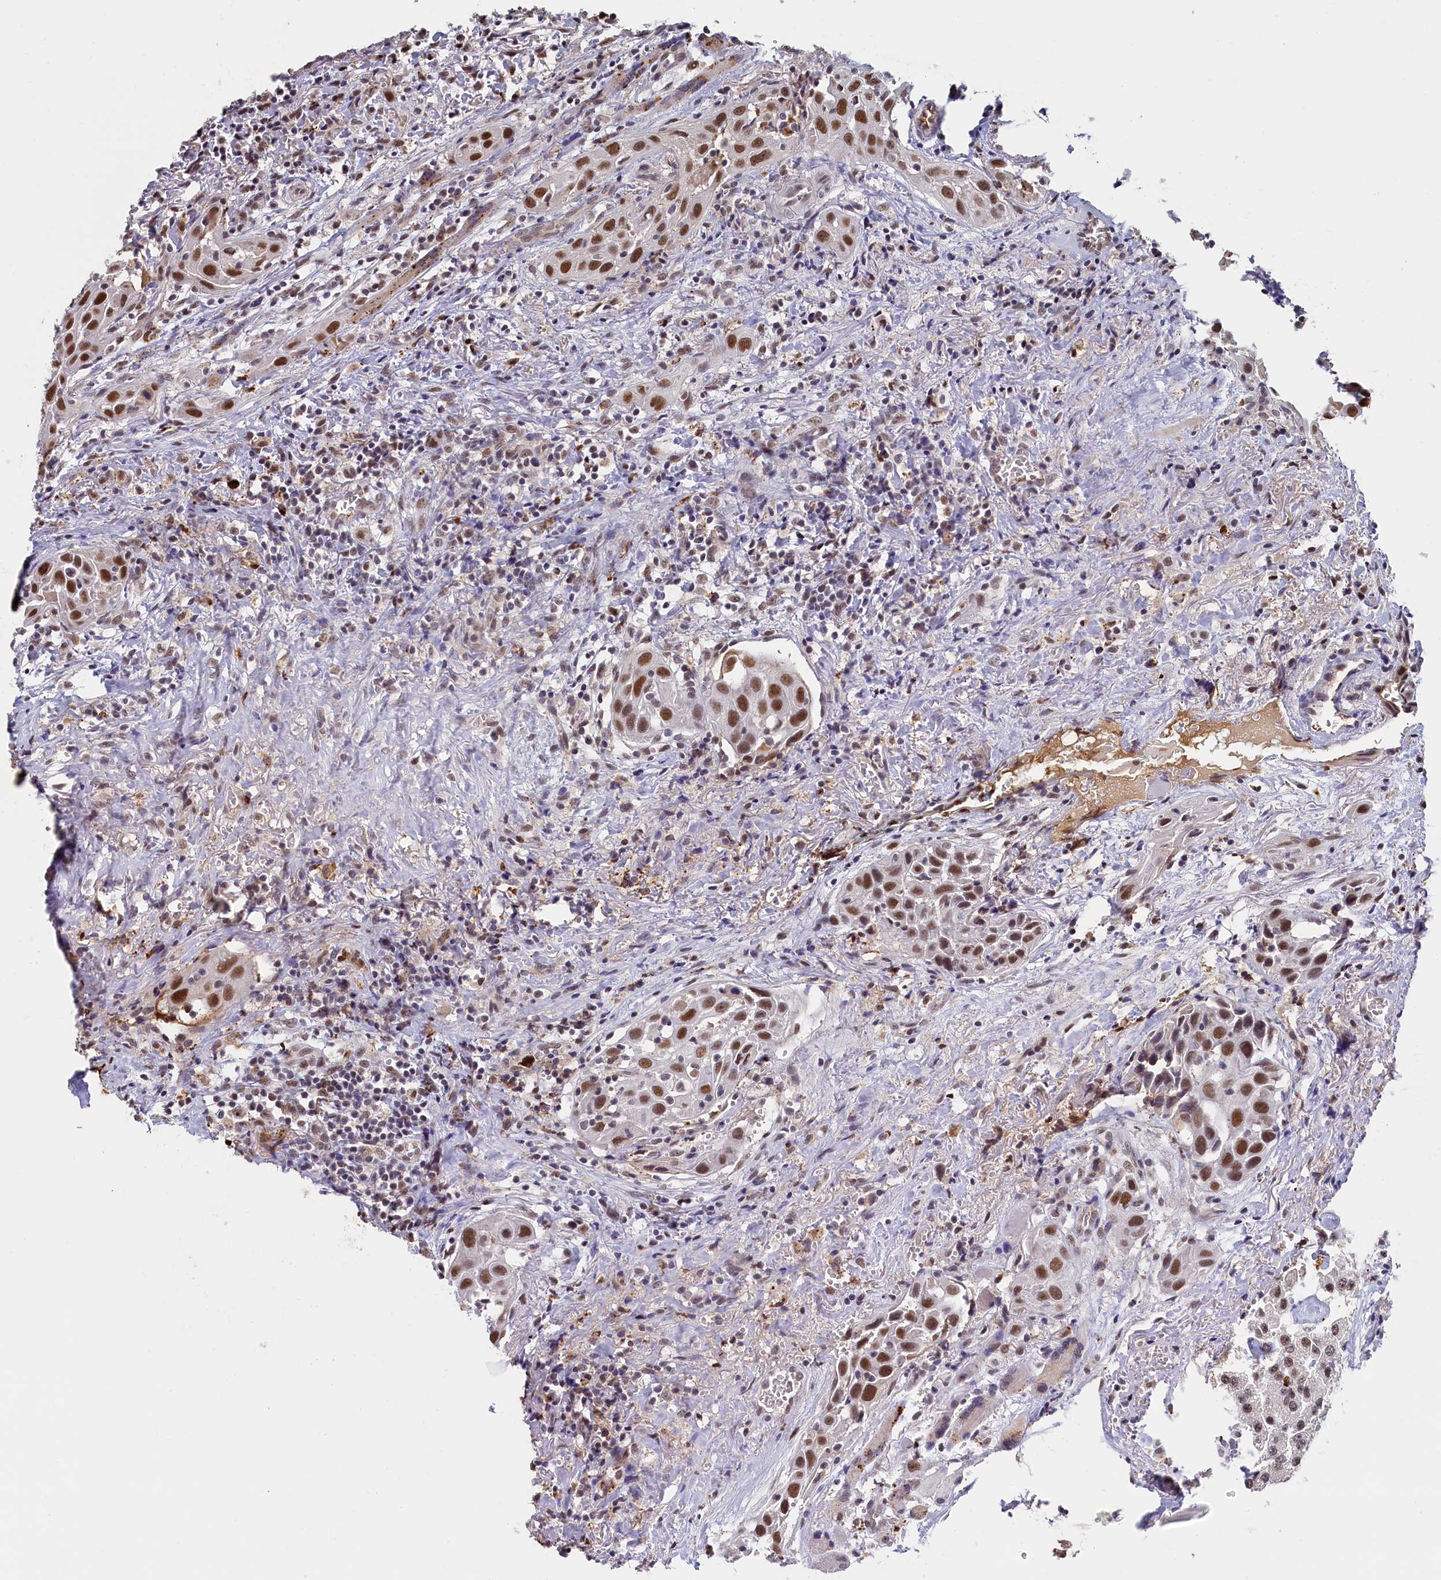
{"staining": {"intensity": "moderate", "quantity": ">75%", "location": "nuclear"}, "tissue": "head and neck cancer", "cell_type": "Tumor cells", "image_type": "cancer", "snomed": [{"axis": "morphology", "description": "Squamous cell carcinoma, NOS"}, {"axis": "topography", "description": "Oral tissue"}, {"axis": "topography", "description": "Head-Neck"}], "caption": "Moderate nuclear protein expression is identified in about >75% of tumor cells in squamous cell carcinoma (head and neck).", "gene": "INTS14", "patient": {"sex": "female", "age": 50}}